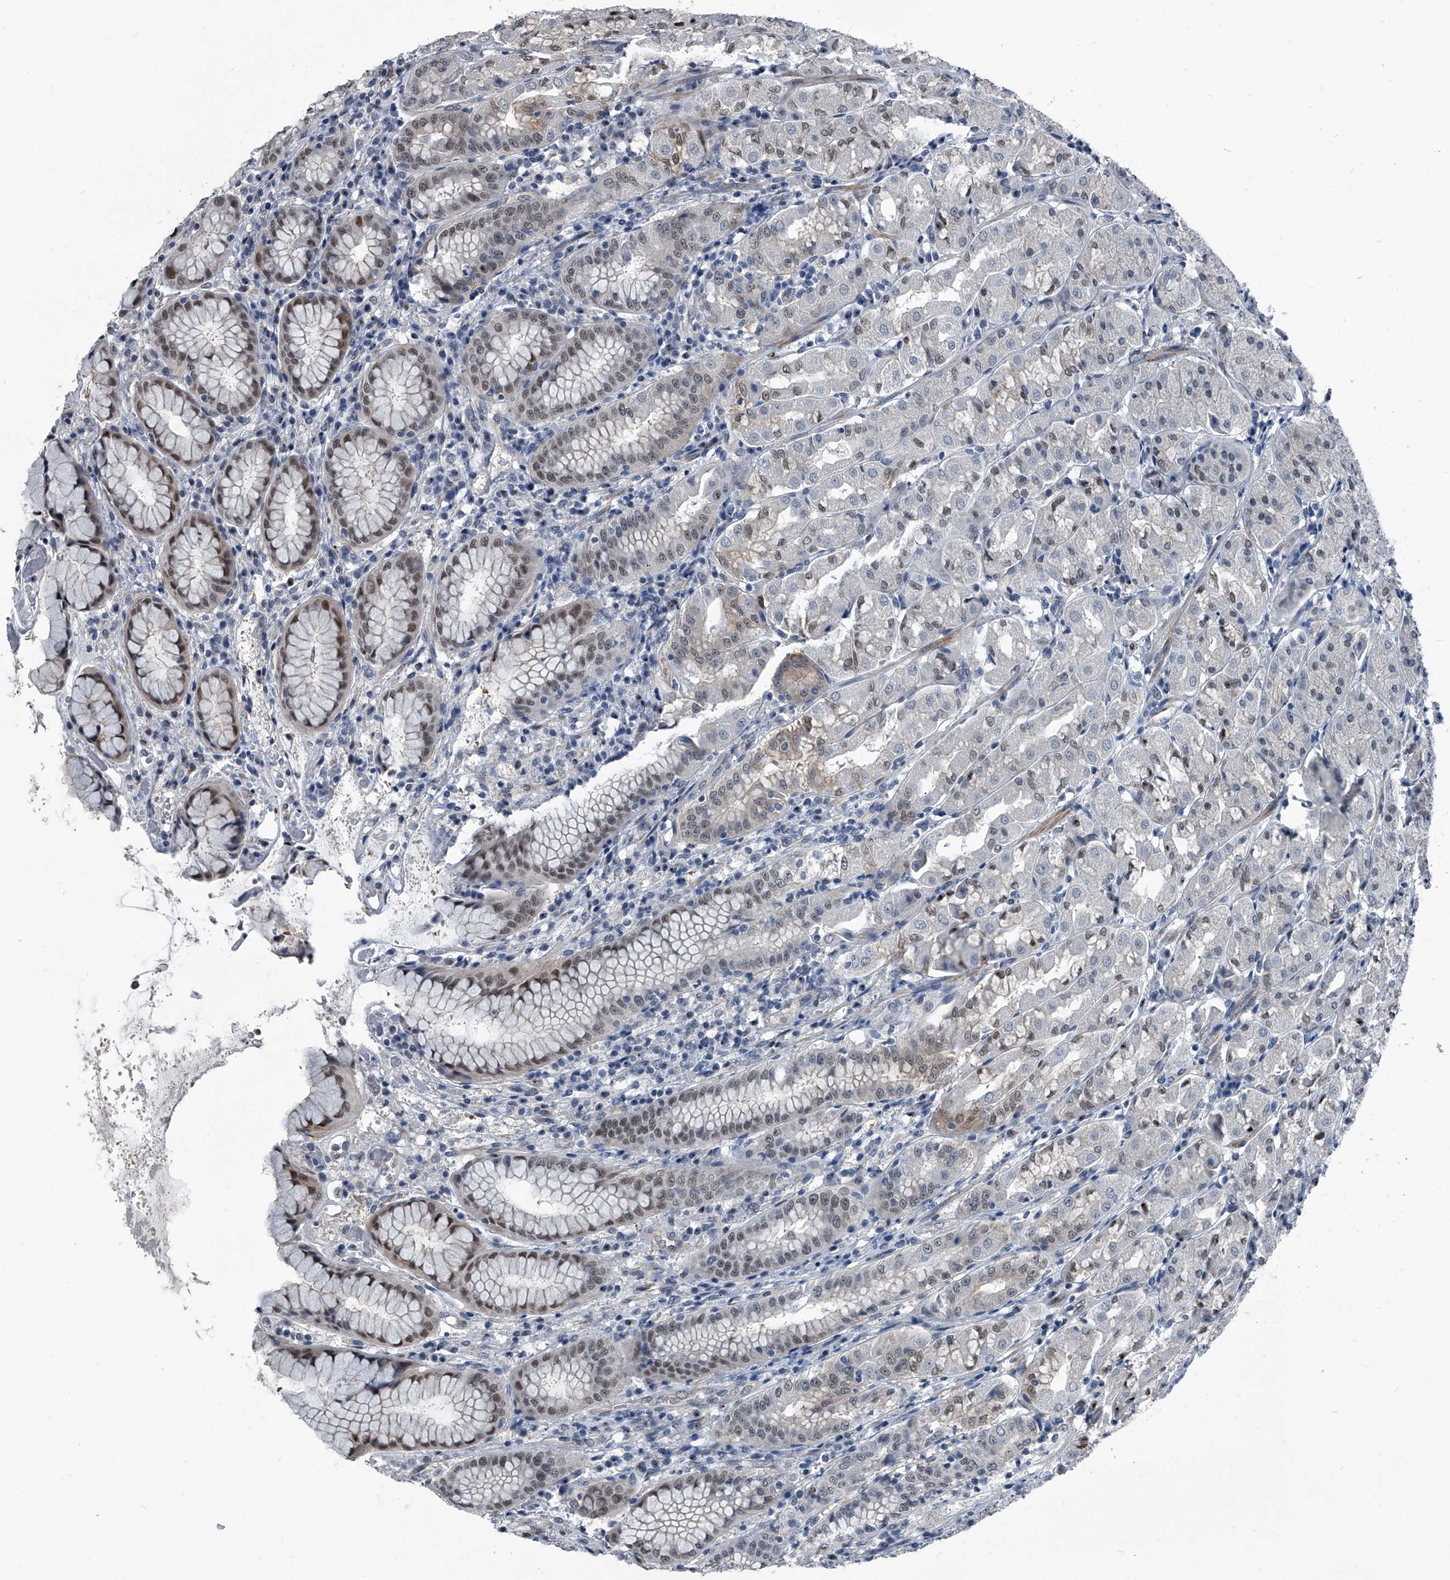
{"staining": {"intensity": "moderate", "quantity": "25%-75%", "location": "nuclear"}, "tissue": "stomach", "cell_type": "Glandular cells", "image_type": "normal", "snomed": [{"axis": "morphology", "description": "Normal tissue, NOS"}, {"axis": "topography", "description": "Stomach"}, {"axis": "topography", "description": "Stomach, lower"}], "caption": "Protein staining displays moderate nuclear expression in about 25%-75% of glandular cells in unremarkable stomach. (brown staining indicates protein expression, while blue staining denotes nuclei).", "gene": "MEN1", "patient": {"sex": "female", "age": 56}}